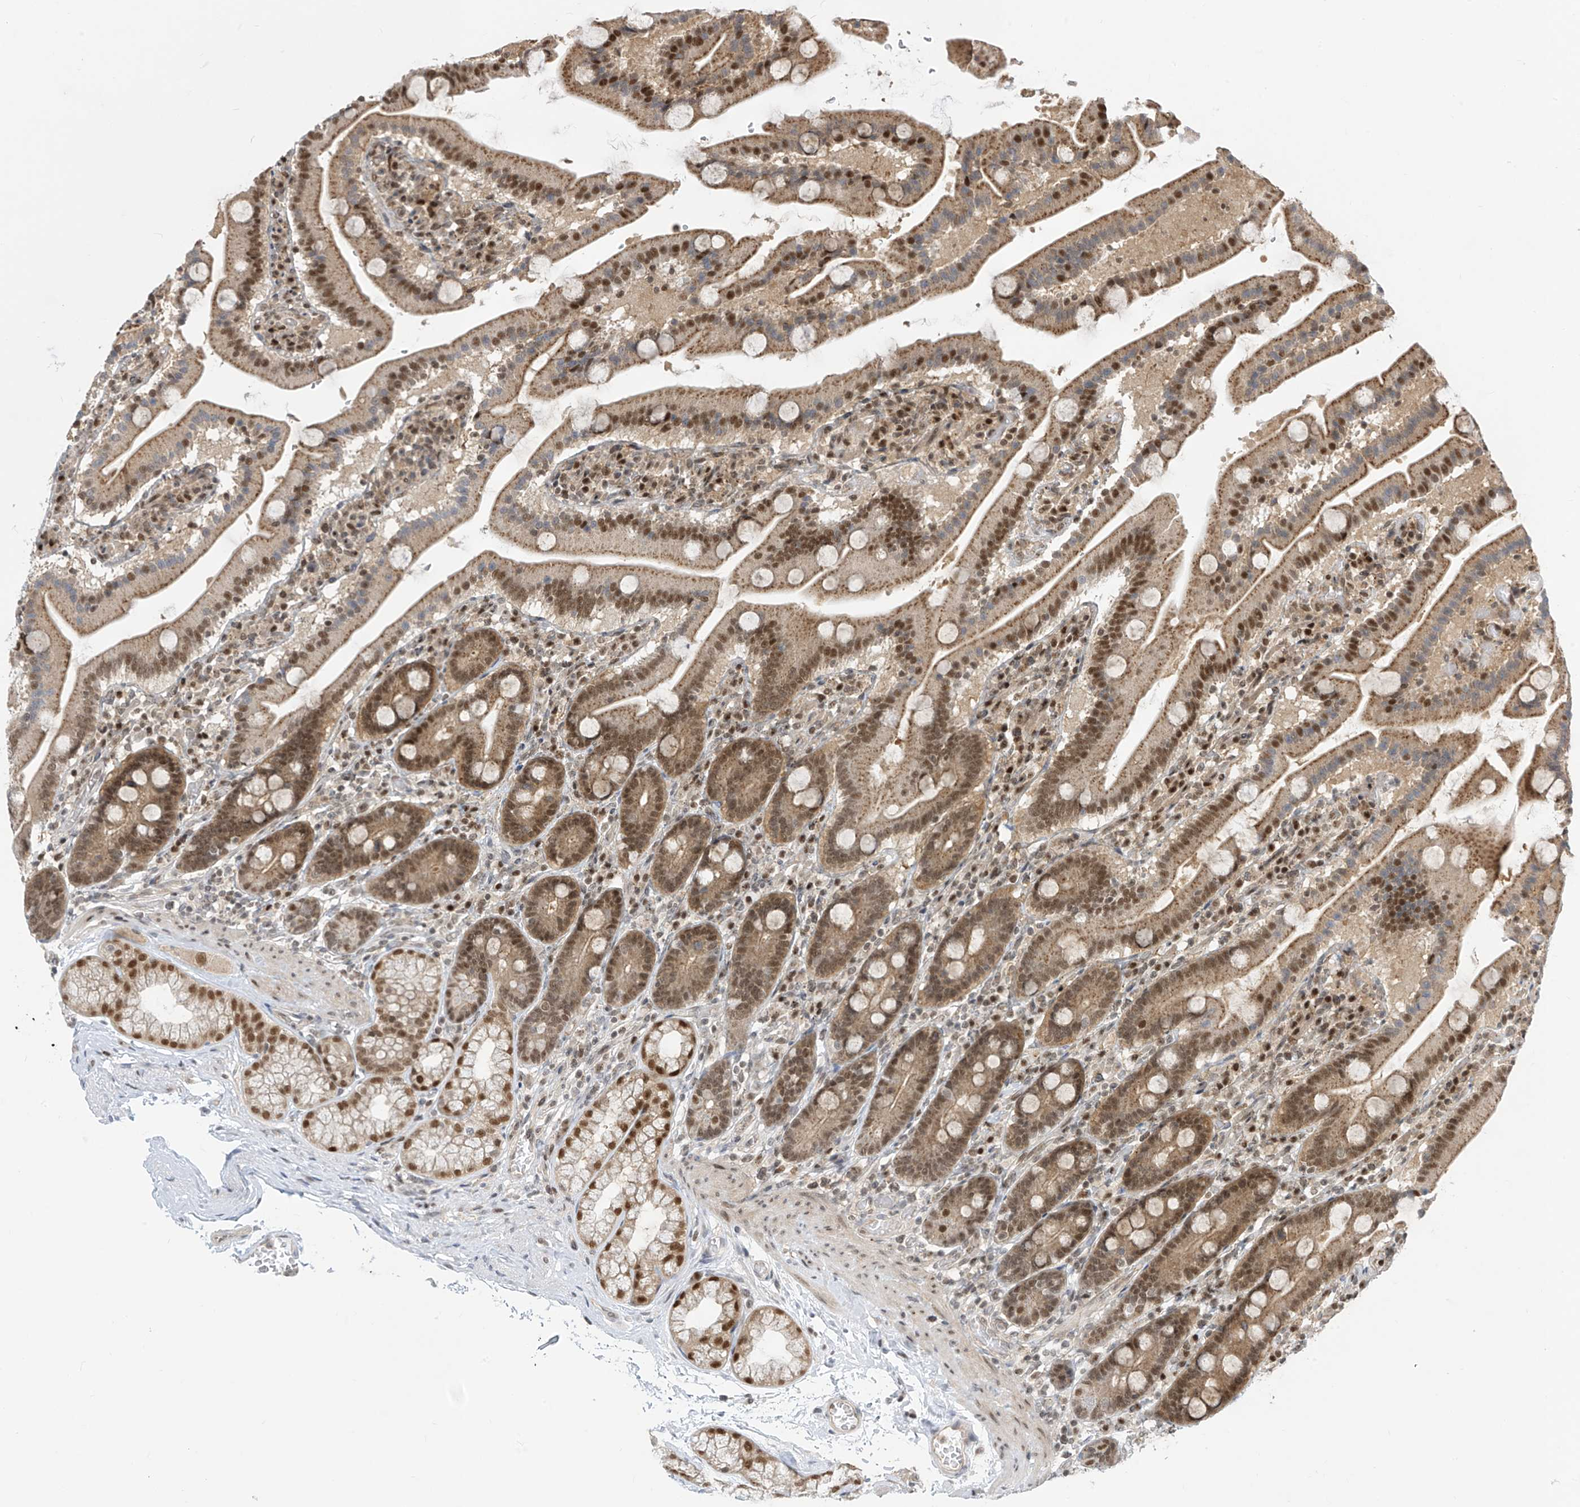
{"staining": {"intensity": "moderate", "quantity": ">75%", "location": "cytoplasmic/membranous,nuclear"}, "tissue": "duodenum", "cell_type": "Glandular cells", "image_type": "normal", "snomed": [{"axis": "morphology", "description": "Normal tissue, NOS"}, {"axis": "topography", "description": "Duodenum"}], "caption": "Protein analysis of benign duodenum exhibits moderate cytoplasmic/membranous,nuclear staining in approximately >75% of glandular cells. (brown staining indicates protein expression, while blue staining denotes nuclei).", "gene": "LAGE3", "patient": {"sex": "male", "age": 55}}